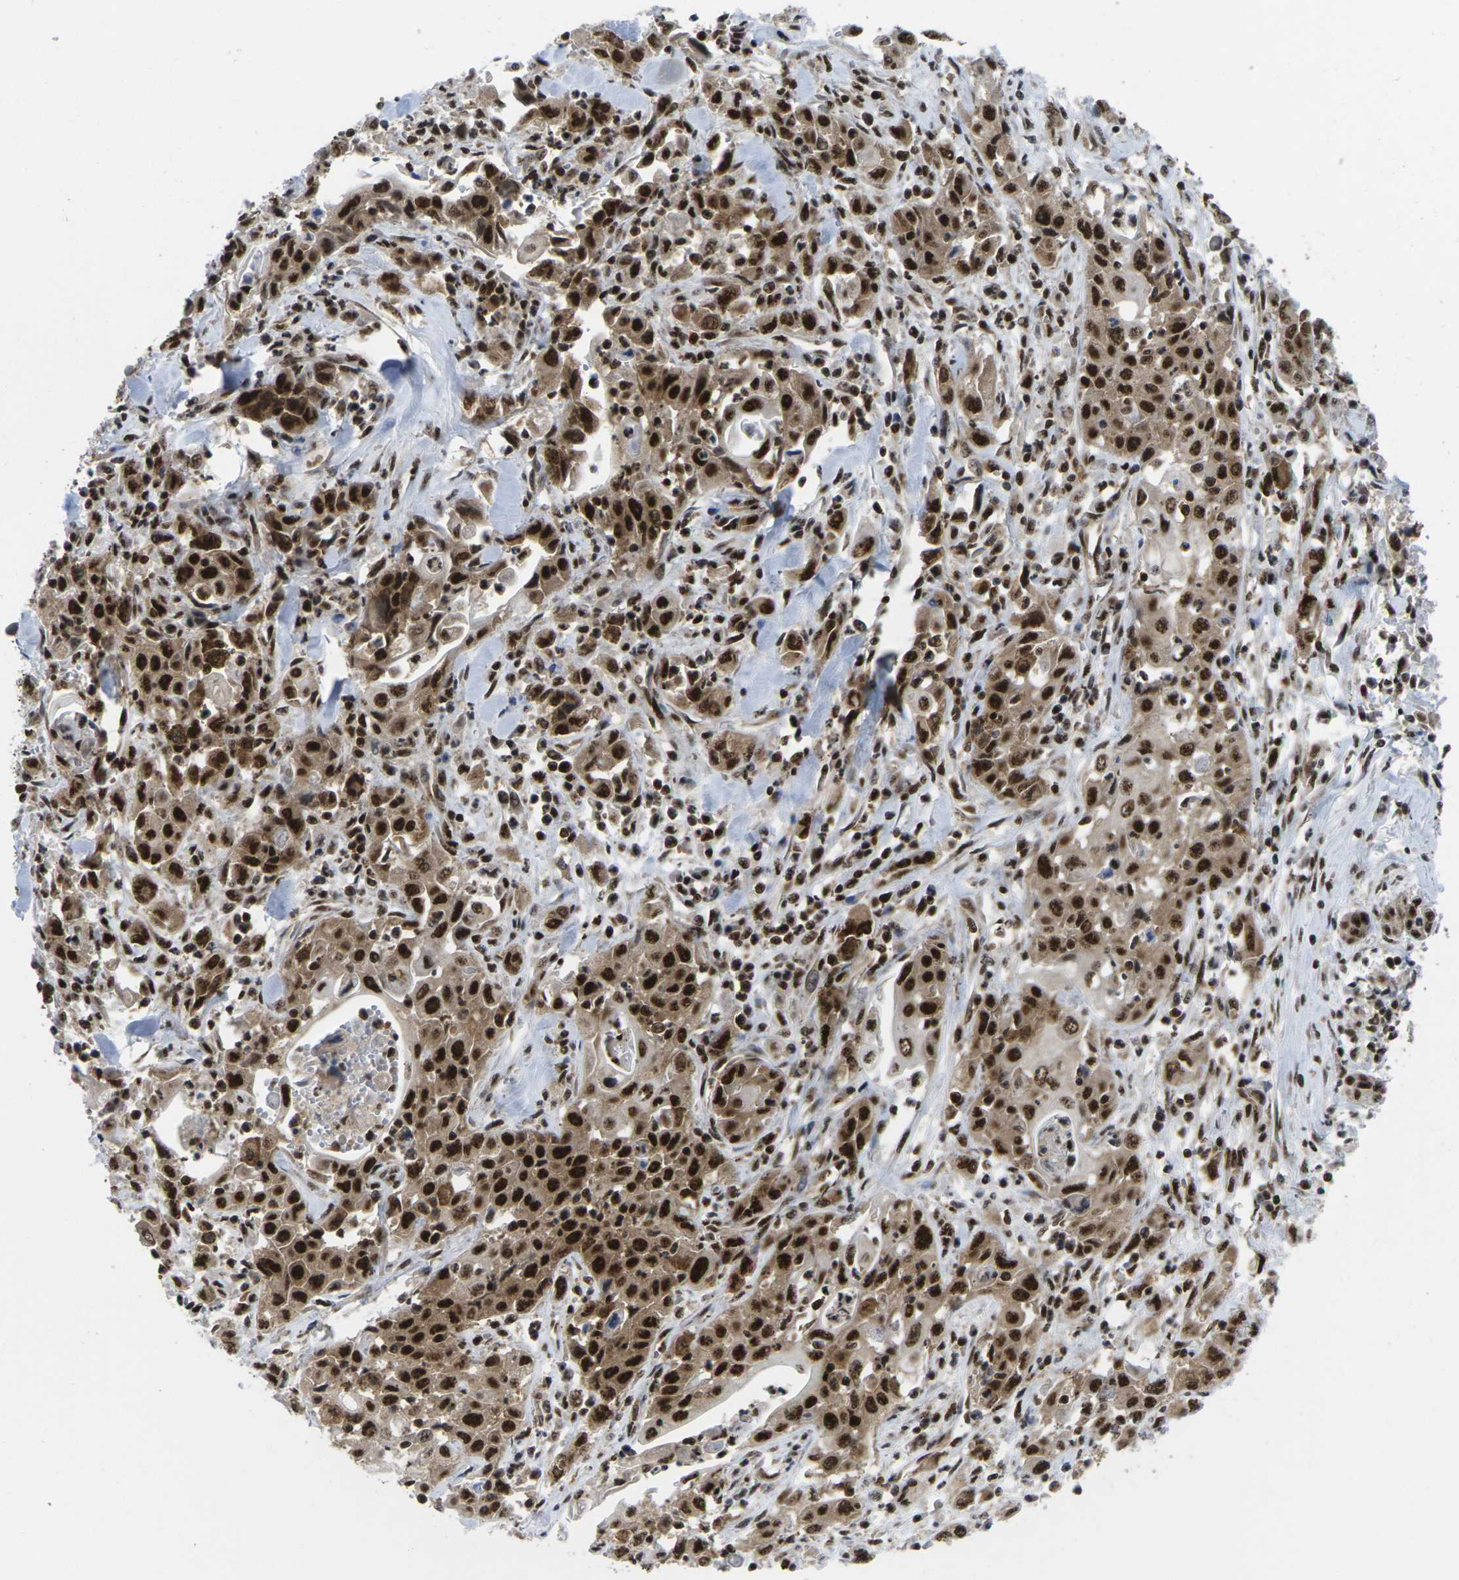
{"staining": {"intensity": "strong", "quantity": ">75%", "location": "cytoplasmic/membranous,nuclear"}, "tissue": "pancreatic cancer", "cell_type": "Tumor cells", "image_type": "cancer", "snomed": [{"axis": "morphology", "description": "Adenocarcinoma, NOS"}, {"axis": "topography", "description": "Pancreas"}], "caption": "An immunohistochemistry (IHC) image of neoplastic tissue is shown. Protein staining in brown labels strong cytoplasmic/membranous and nuclear positivity in pancreatic adenocarcinoma within tumor cells. (DAB (3,3'-diaminobenzidine) = brown stain, brightfield microscopy at high magnification).", "gene": "MAGOH", "patient": {"sex": "male", "age": 70}}